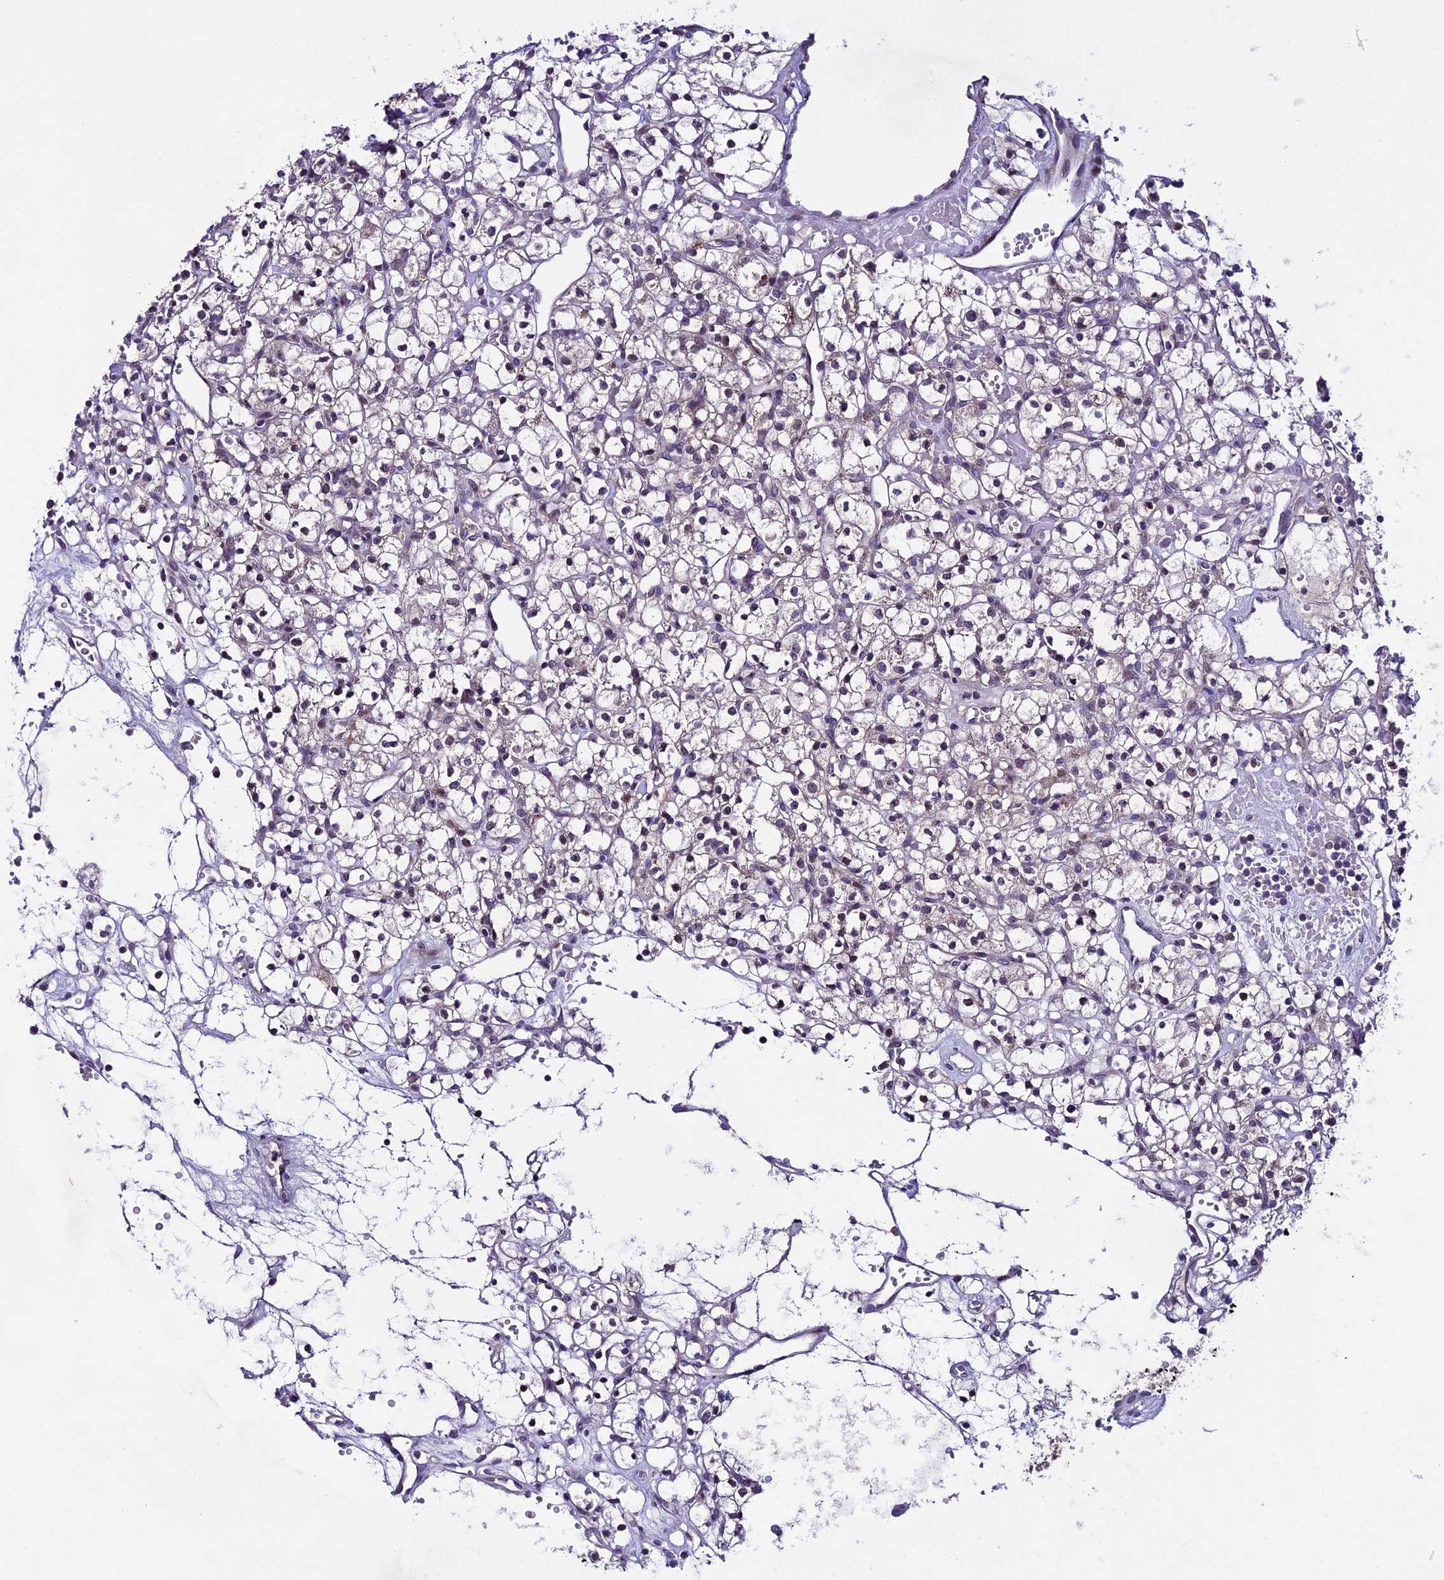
{"staining": {"intensity": "negative", "quantity": "none", "location": "none"}, "tissue": "renal cancer", "cell_type": "Tumor cells", "image_type": "cancer", "snomed": [{"axis": "morphology", "description": "Adenocarcinoma, NOS"}, {"axis": "topography", "description": "Kidney"}], "caption": "The micrograph shows no staining of tumor cells in renal adenocarcinoma.", "gene": "XKR7", "patient": {"sex": "female", "age": 59}}